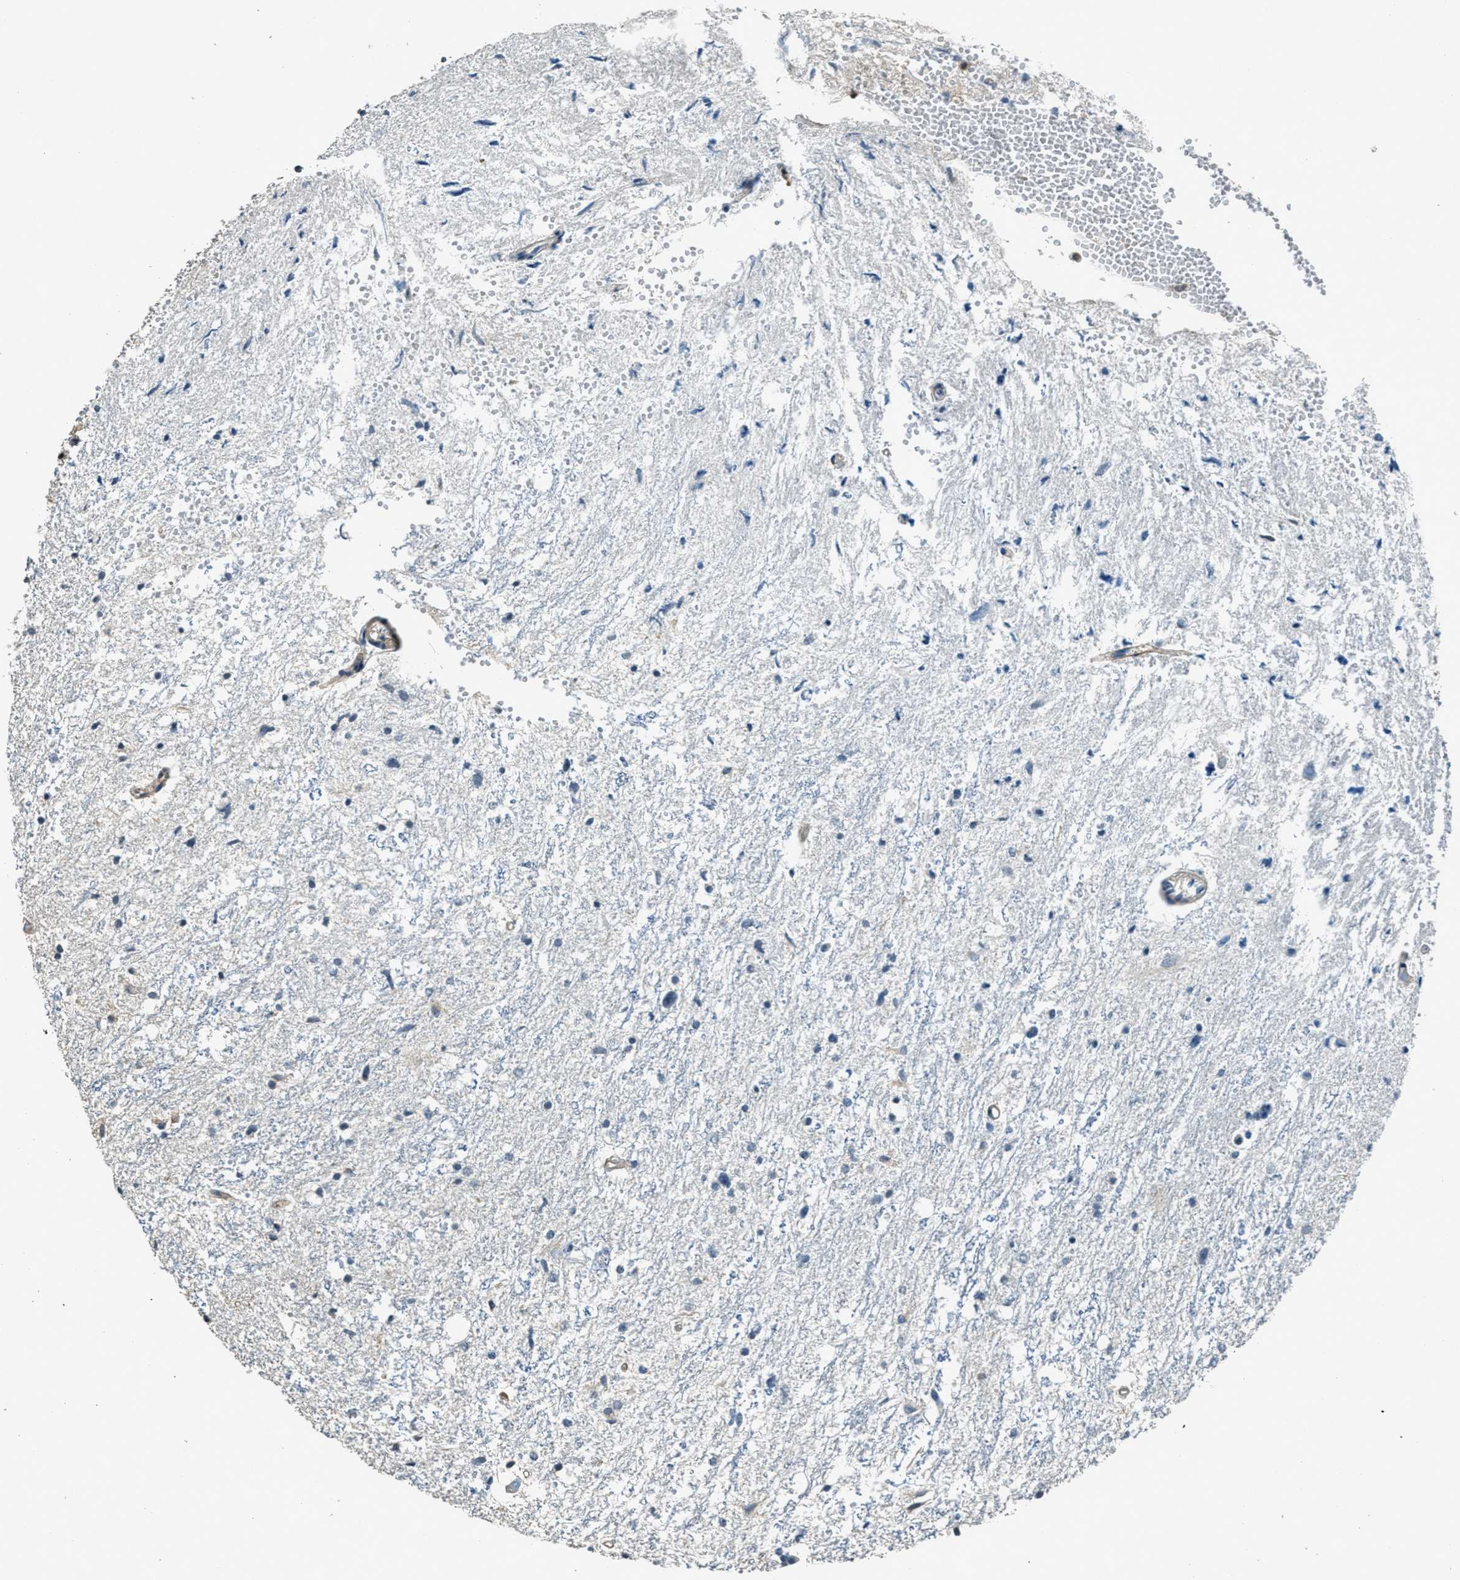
{"staining": {"intensity": "negative", "quantity": "none", "location": "none"}, "tissue": "glioma", "cell_type": "Tumor cells", "image_type": "cancer", "snomed": [{"axis": "morphology", "description": "Glioma, malignant, High grade"}, {"axis": "topography", "description": "Brain"}], "caption": "DAB immunohistochemical staining of human malignant glioma (high-grade) shows no significant expression in tumor cells. (DAB (3,3'-diaminobenzidine) immunohistochemistry (IHC) with hematoxylin counter stain).", "gene": "DUSP6", "patient": {"sex": "female", "age": 59}}